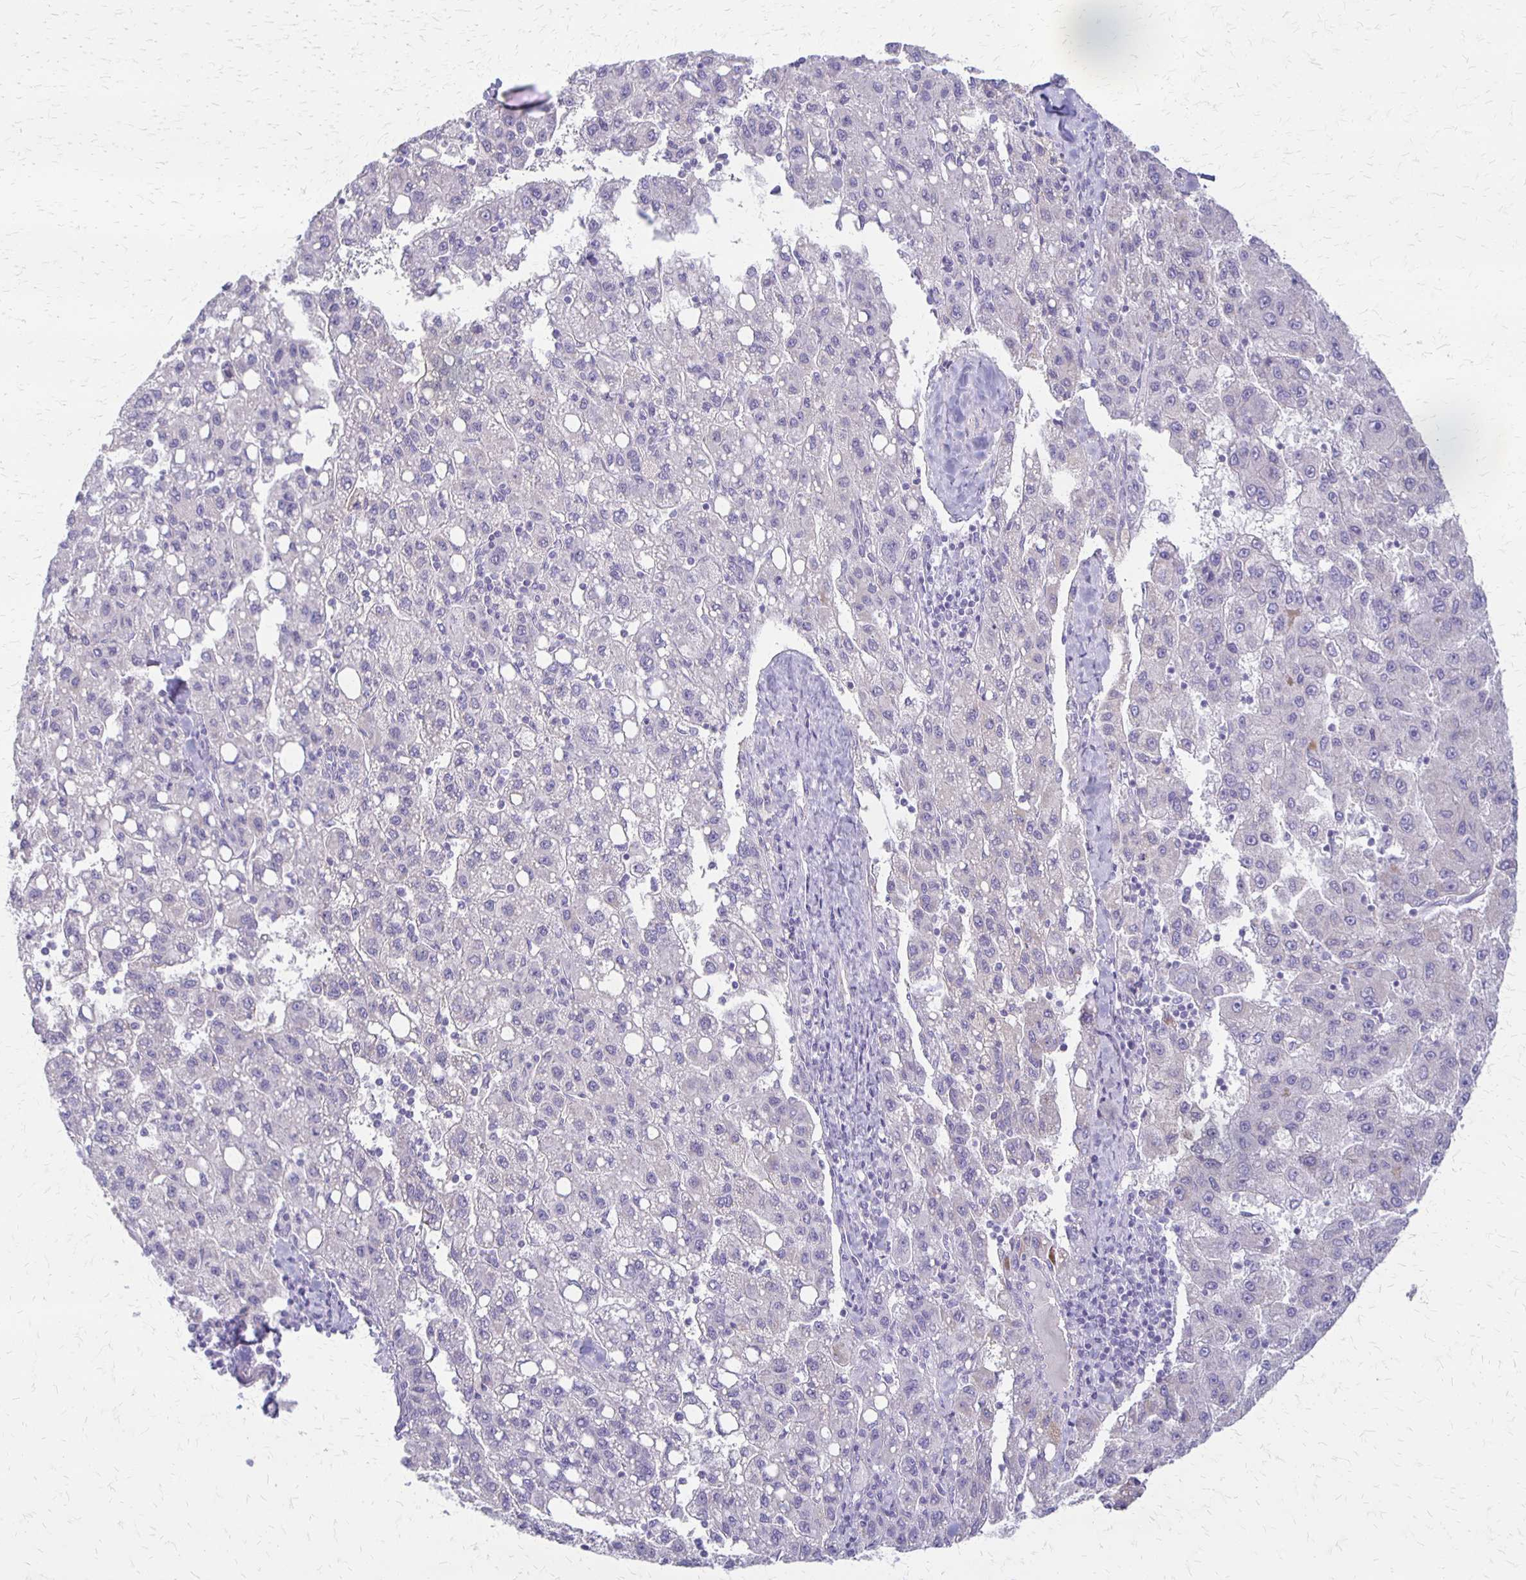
{"staining": {"intensity": "negative", "quantity": "none", "location": "none"}, "tissue": "liver cancer", "cell_type": "Tumor cells", "image_type": "cancer", "snomed": [{"axis": "morphology", "description": "Carcinoma, Hepatocellular, NOS"}, {"axis": "topography", "description": "Liver"}], "caption": "An image of liver cancer stained for a protein shows no brown staining in tumor cells. (IHC, brightfield microscopy, high magnification).", "gene": "RHOC", "patient": {"sex": "female", "age": 82}}